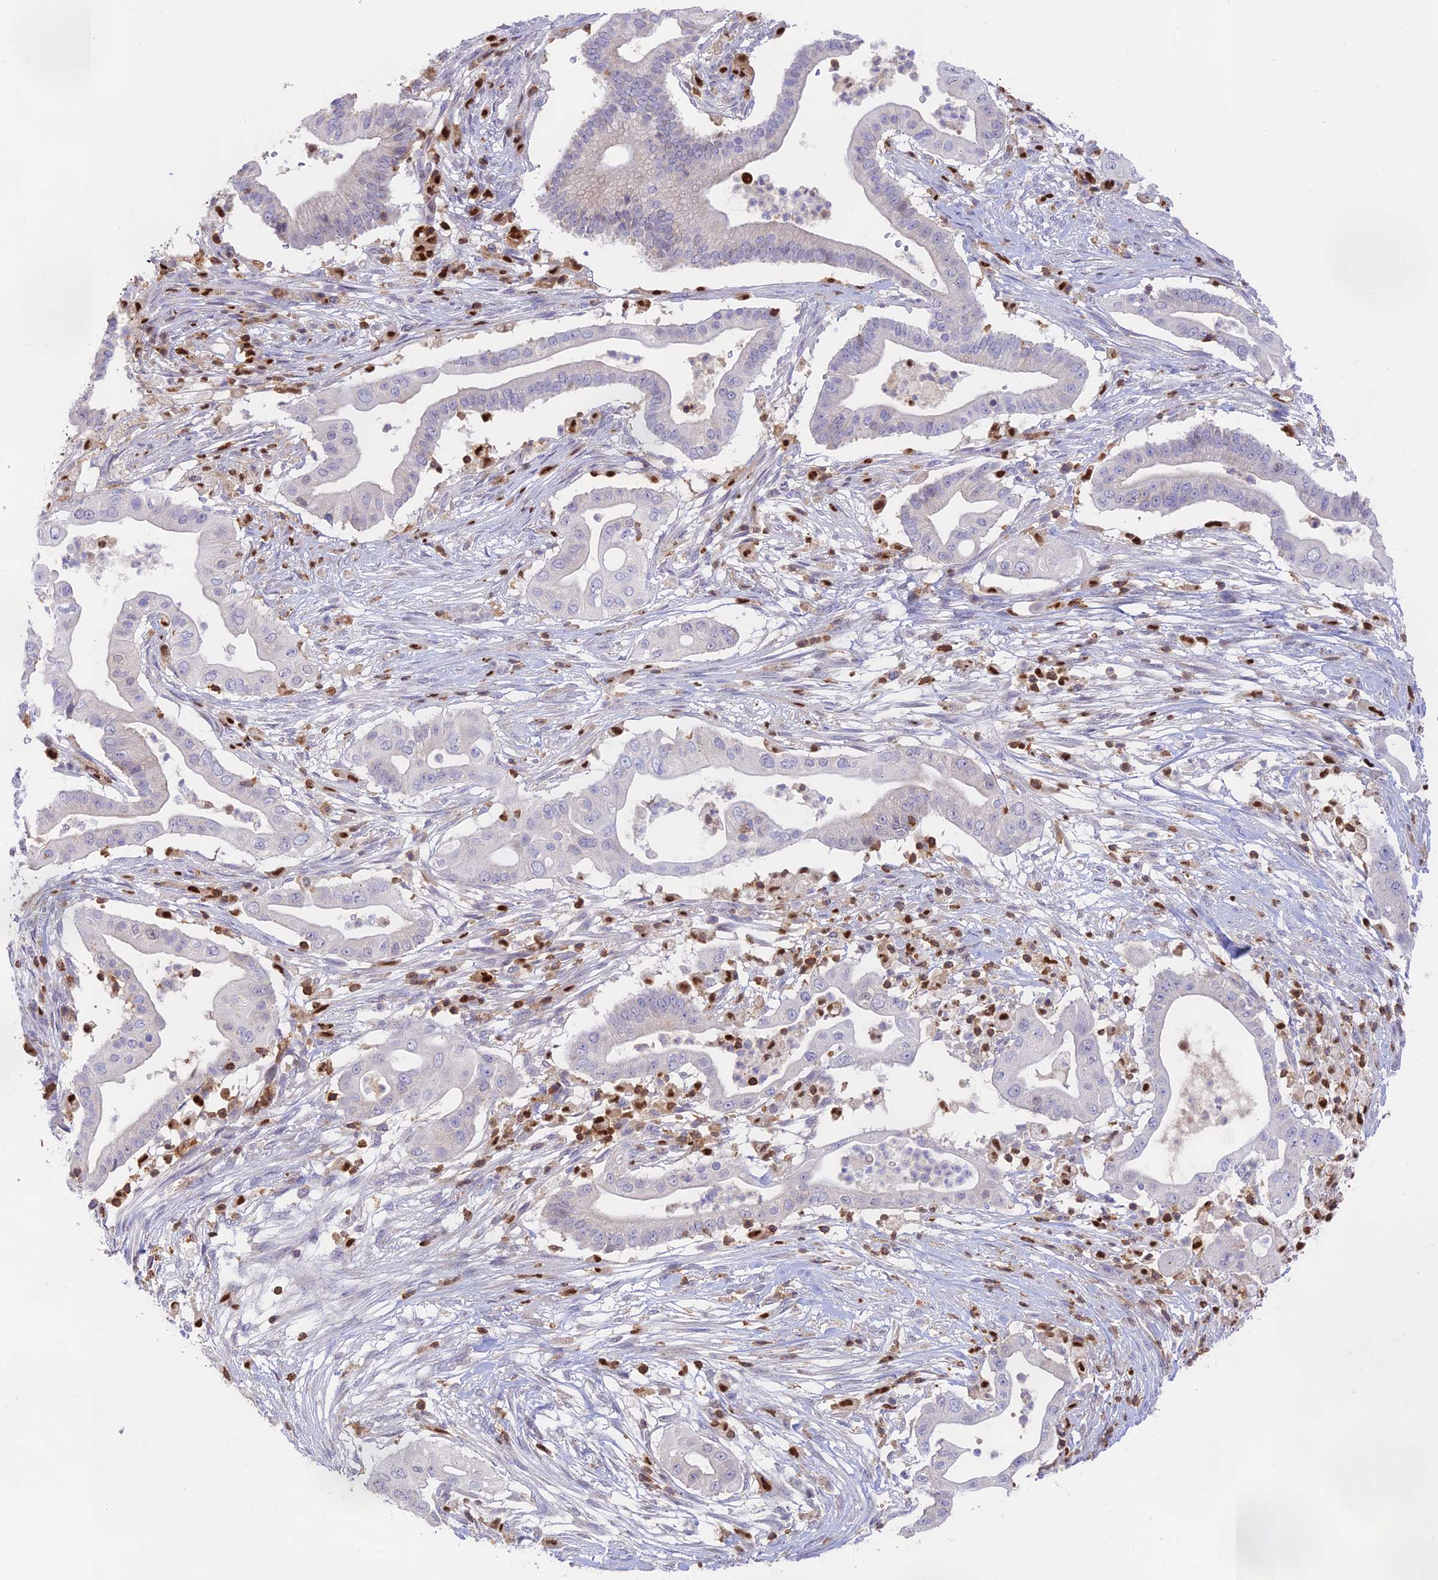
{"staining": {"intensity": "negative", "quantity": "none", "location": "none"}, "tissue": "pancreatic cancer", "cell_type": "Tumor cells", "image_type": "cancer", "snomed": [{"axis": "morphology", "description": "Adenocarcinoma, NOS"}, {"axis": "topography", "description": "Pancreas"}], "caption": "There is no significant staining in tumor cells of pancreatic cancer (adenocarcinoma).", "gene": "DENND1C", "patient": {"sex": "male", "age": 68}}